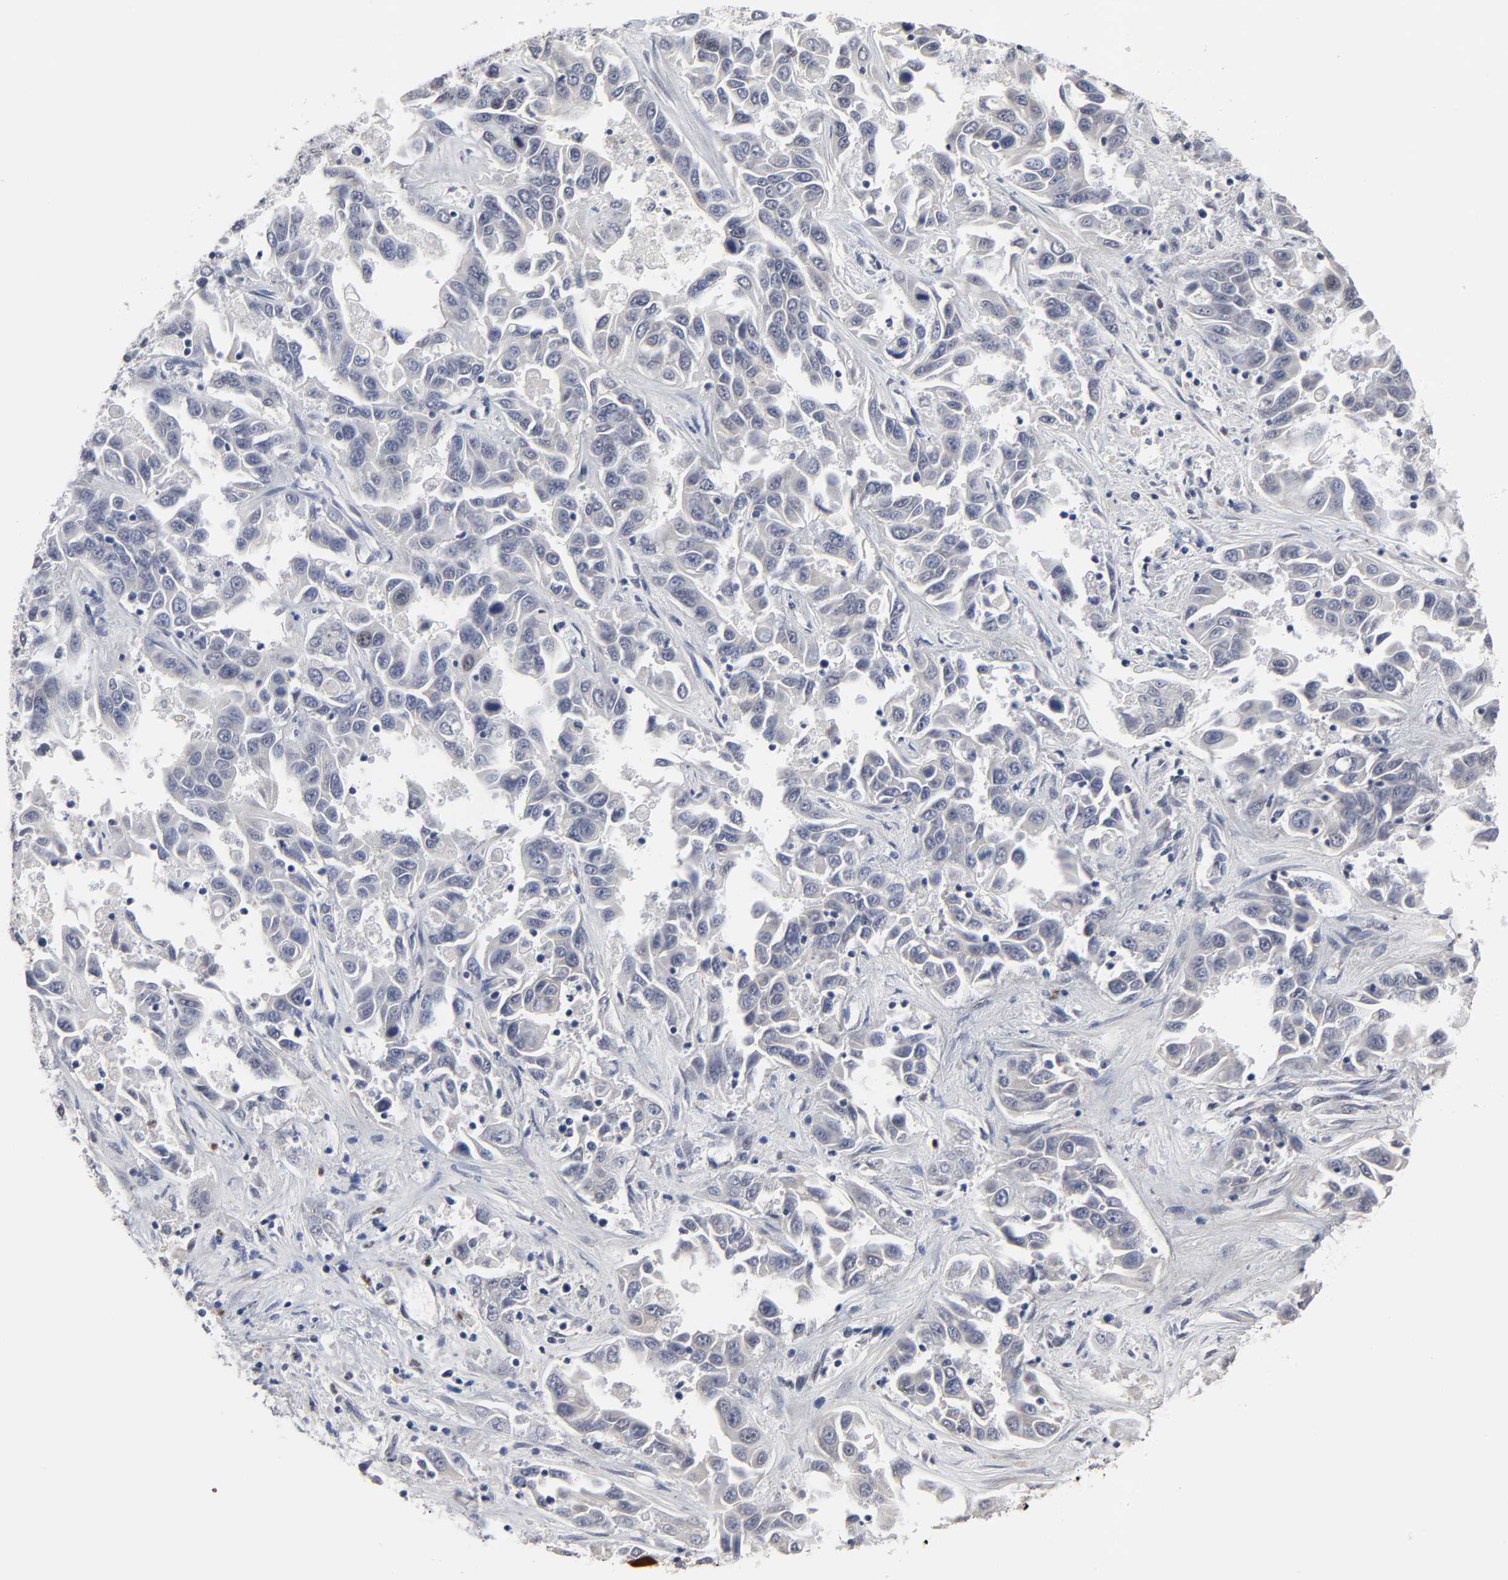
{"staining": {"intensity": "moderate", "quantity": "<25%", "location": "cytoplasmic/membranous,nuclear"}, "tissue": "liver cancer", "cell_type": "Tumor cells", "image_type": "cancer", "snomed": [{"axis": "morphology", "description": "Cholangiocarcinoma"}, {"axis": "topography", "description": "Liver"}], "caption": "Protein expression by IHC shows moderate cytoplasmic/membranous and nuclear positivity in about <25% of tumor cells in liver cholangiocarcinoma. (Stains: DAB (3,3'-diaminobenzidine) in brown, nuclei in blue, Microscopy: brightfield microscopy at high magnification).", "gene": "HNF4A", "patient": {"sex": "female", "age": 52}}